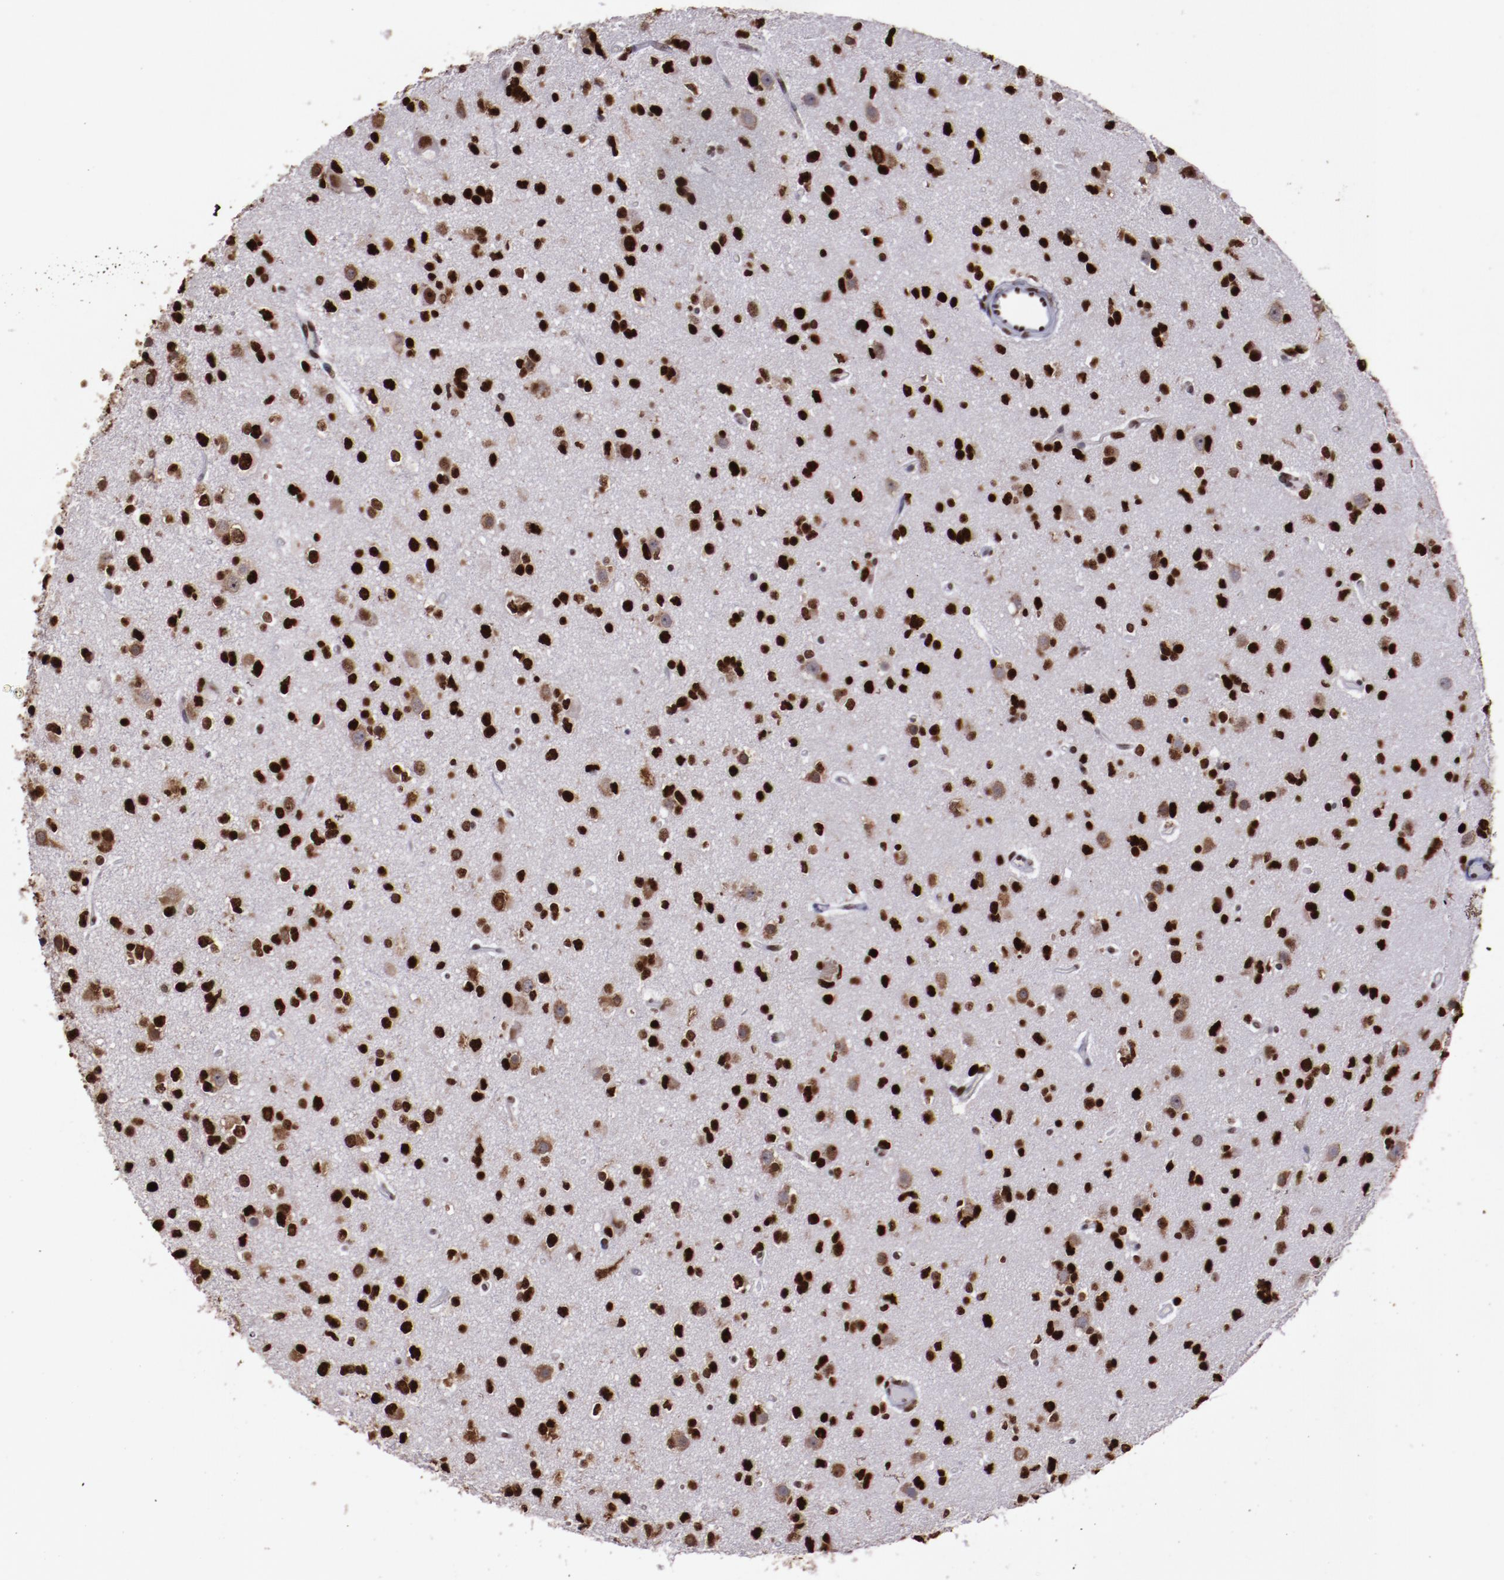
{"staining": {"intensity": "strong", "quantity": ">75%", "location": "nuclear"}, "tissue": "glioma", "cell_type": "Tumor cells", "image_type": "cancer", "snomed": [{"axis": "morphology", "description": "Glioma, malignant, Low grade"}, {"axis": "topography", "description": "Brain"}], "caption": "Tumor cells reveal strong nuclear staining in about >75% of cells in glioma. (Stains: DAB (3,3'-diaminobenzidine) in brown, nuclei in blue, Microscopy: brightfield microscopy at high magnification).", "gene": "APEX1", "patient": {"sex": "male", "age": 42}}